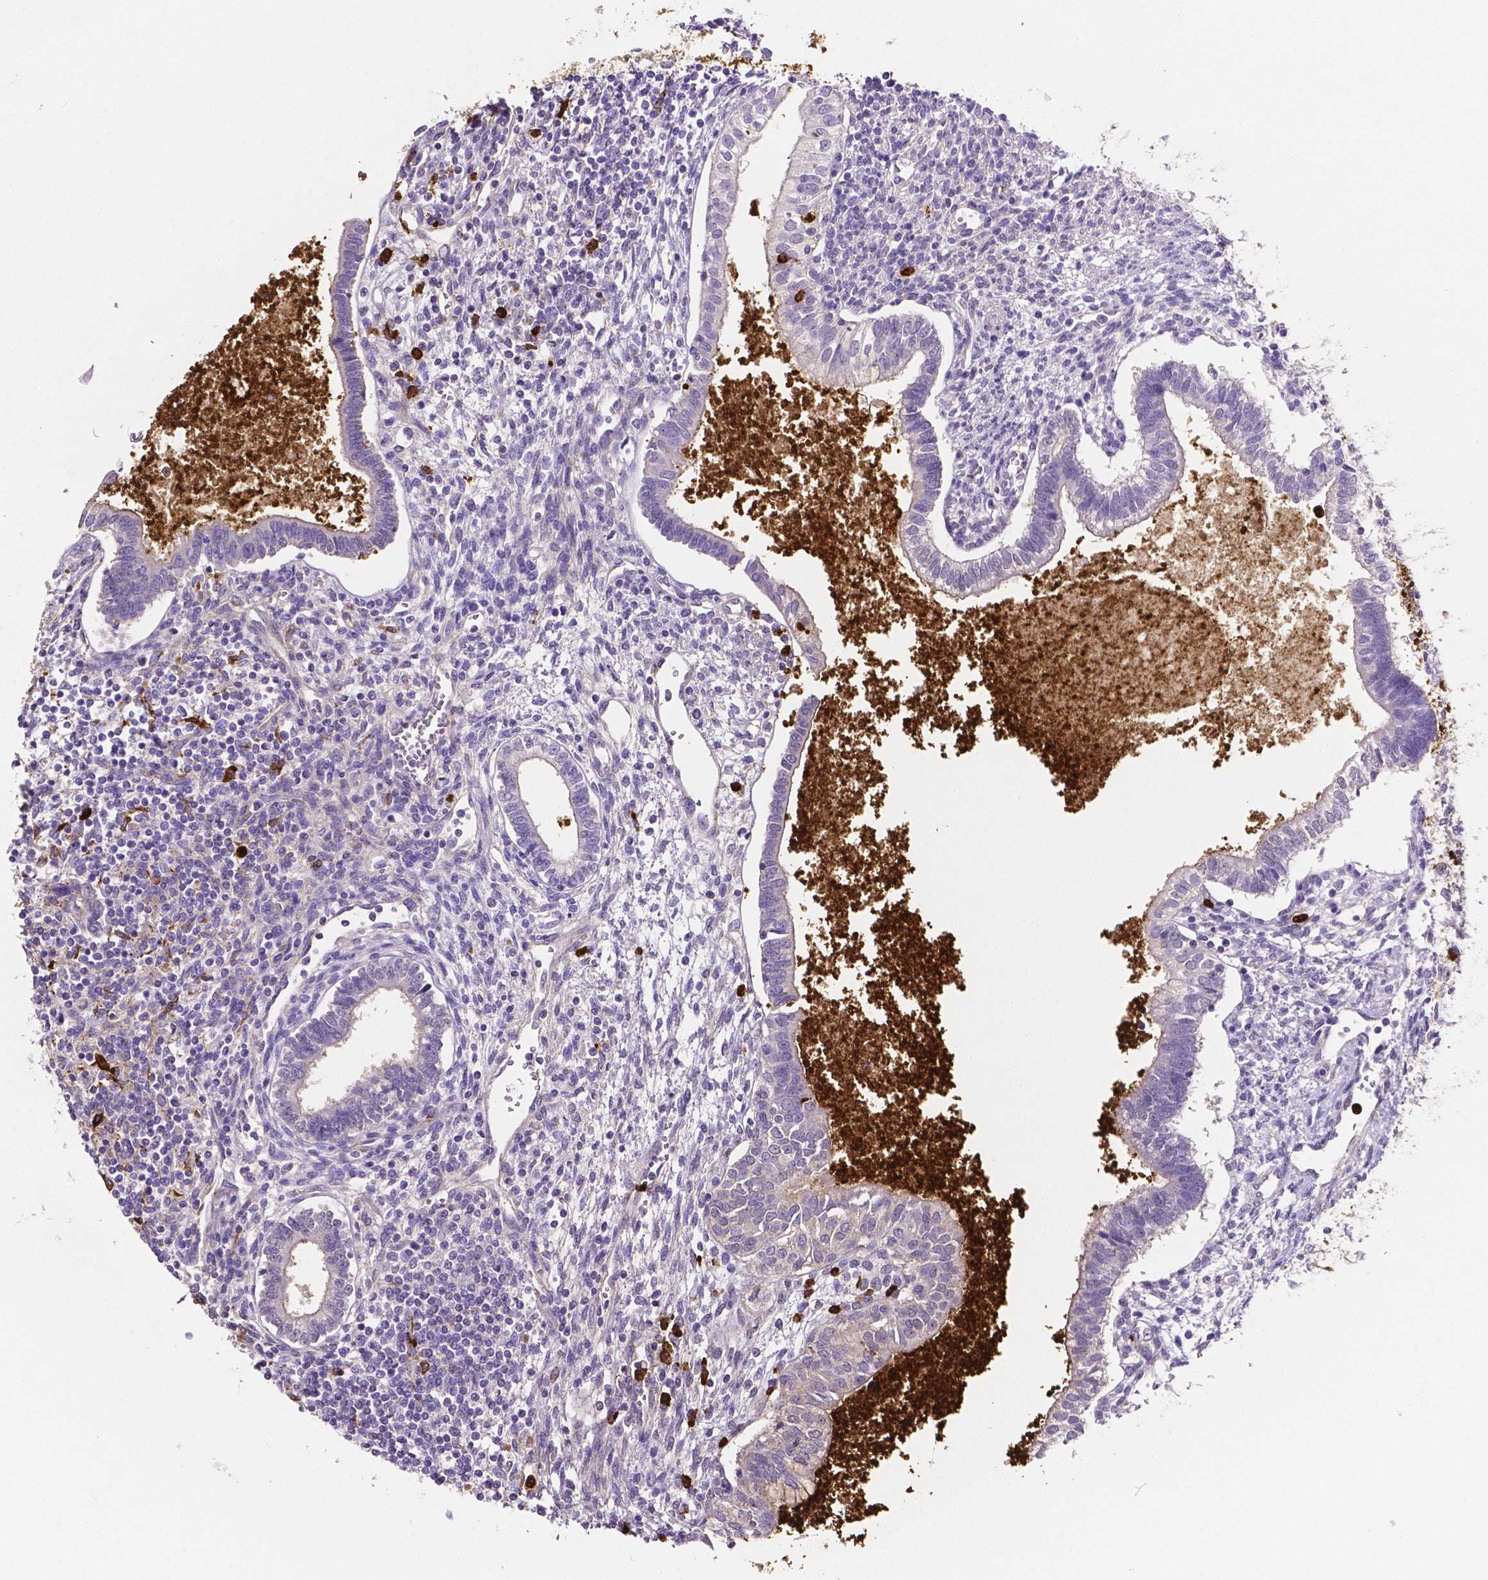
{"staining": {"intensity": "negative", "quantity": "none", "location": "none"}, "tissue": "testis cancer", "cell_type": "Tumor cells", "image_type": "cancer", "snomed": [{"axis": "morphology", "description": "Carcinoma, Embryonal, NOS"}, {"axis": "topography", "description": "Testis"}], "caption": "Tumor cells show no significant protein expression in embryonal carcinoma (testis).", "gene": "MMP9", "patient": {"sex": "male", "age": 37}}